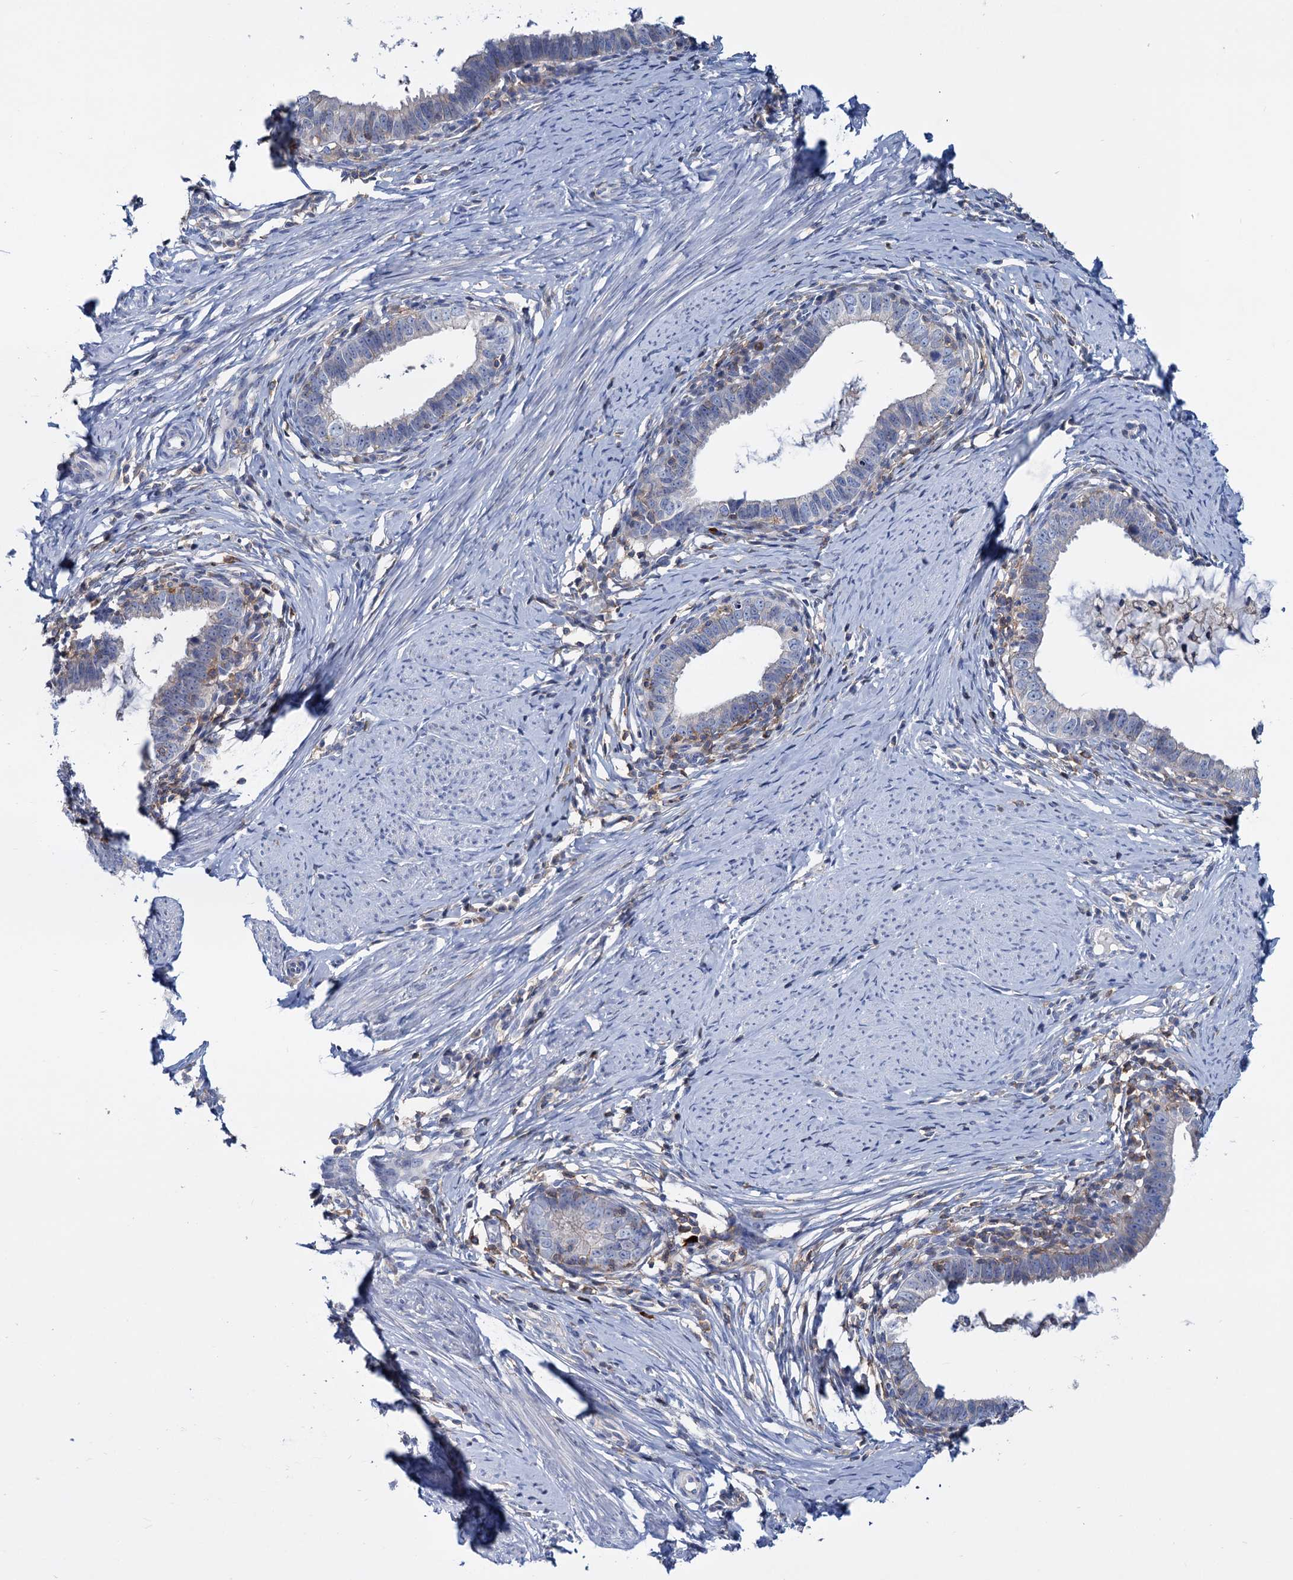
{"staining": {"intensity": "negative", "quantity": "none", "location": "none"}, "tissue": "cervical cancer", "cell_type": "Tumor cells", "image_type": "cancer", "snomed": [{"axis": "morphology", "description": "Adenocarcinoma, NOS"}, {"axis": "topography", "description": "Cervix"}], "caption": "This is an immunohistochemistry micrograph of cervical cancer (adenocarcinoma). There is no staining in tumor cells.", "gene": "LRCH4", "patient": {"sex": "female", "age": 36}}